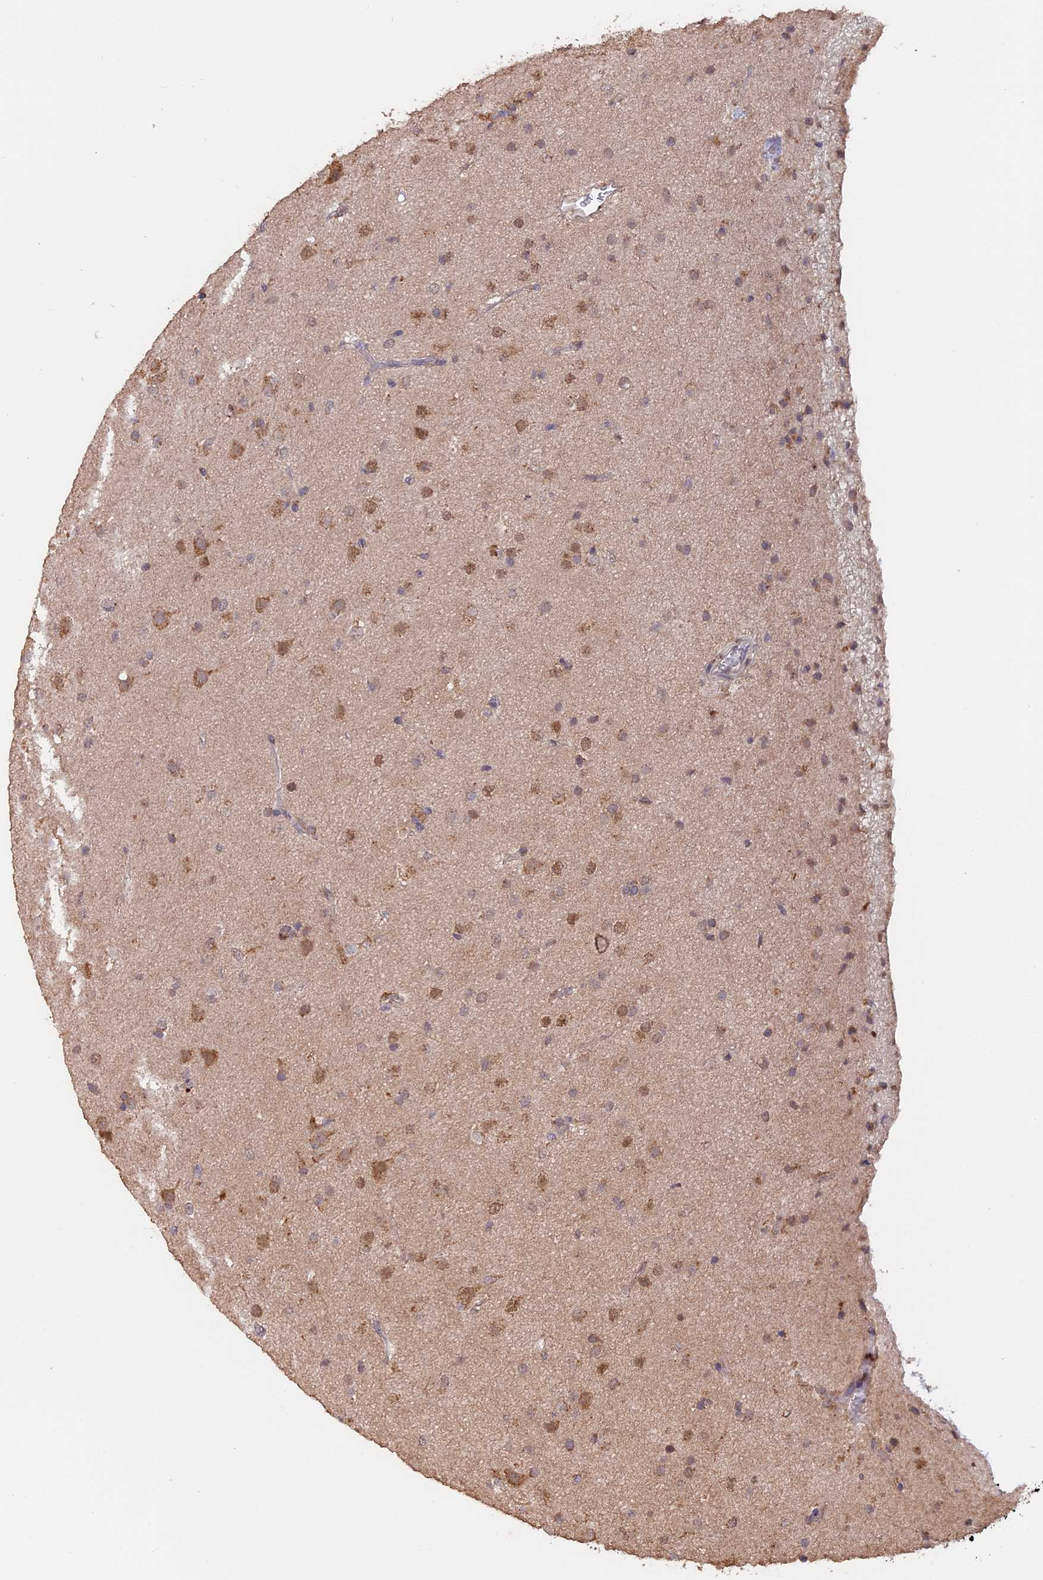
{"staining": {"intensity": "moderate", "quantity": ">75%", "location": "cytoplasmic/membranous,nuclear"}, "tissue": "glioma", "cell_type": "Tumor cells", "image_type": "cancer", "snomed": [{"axis": "morphology", "description": "Glioma, malignant, Low grade"}, {"axis": "topography", "description": "Brain"}], "caption": "Malignant glioma (low-grade) was stained to show a protein in brown. There is medium levels of moderate cytoplasmic/membranous and nuclear expression in about >75% of tumor cells.", "gene": "PIGQ", "patient": {"sex": "male", "age": 65}}